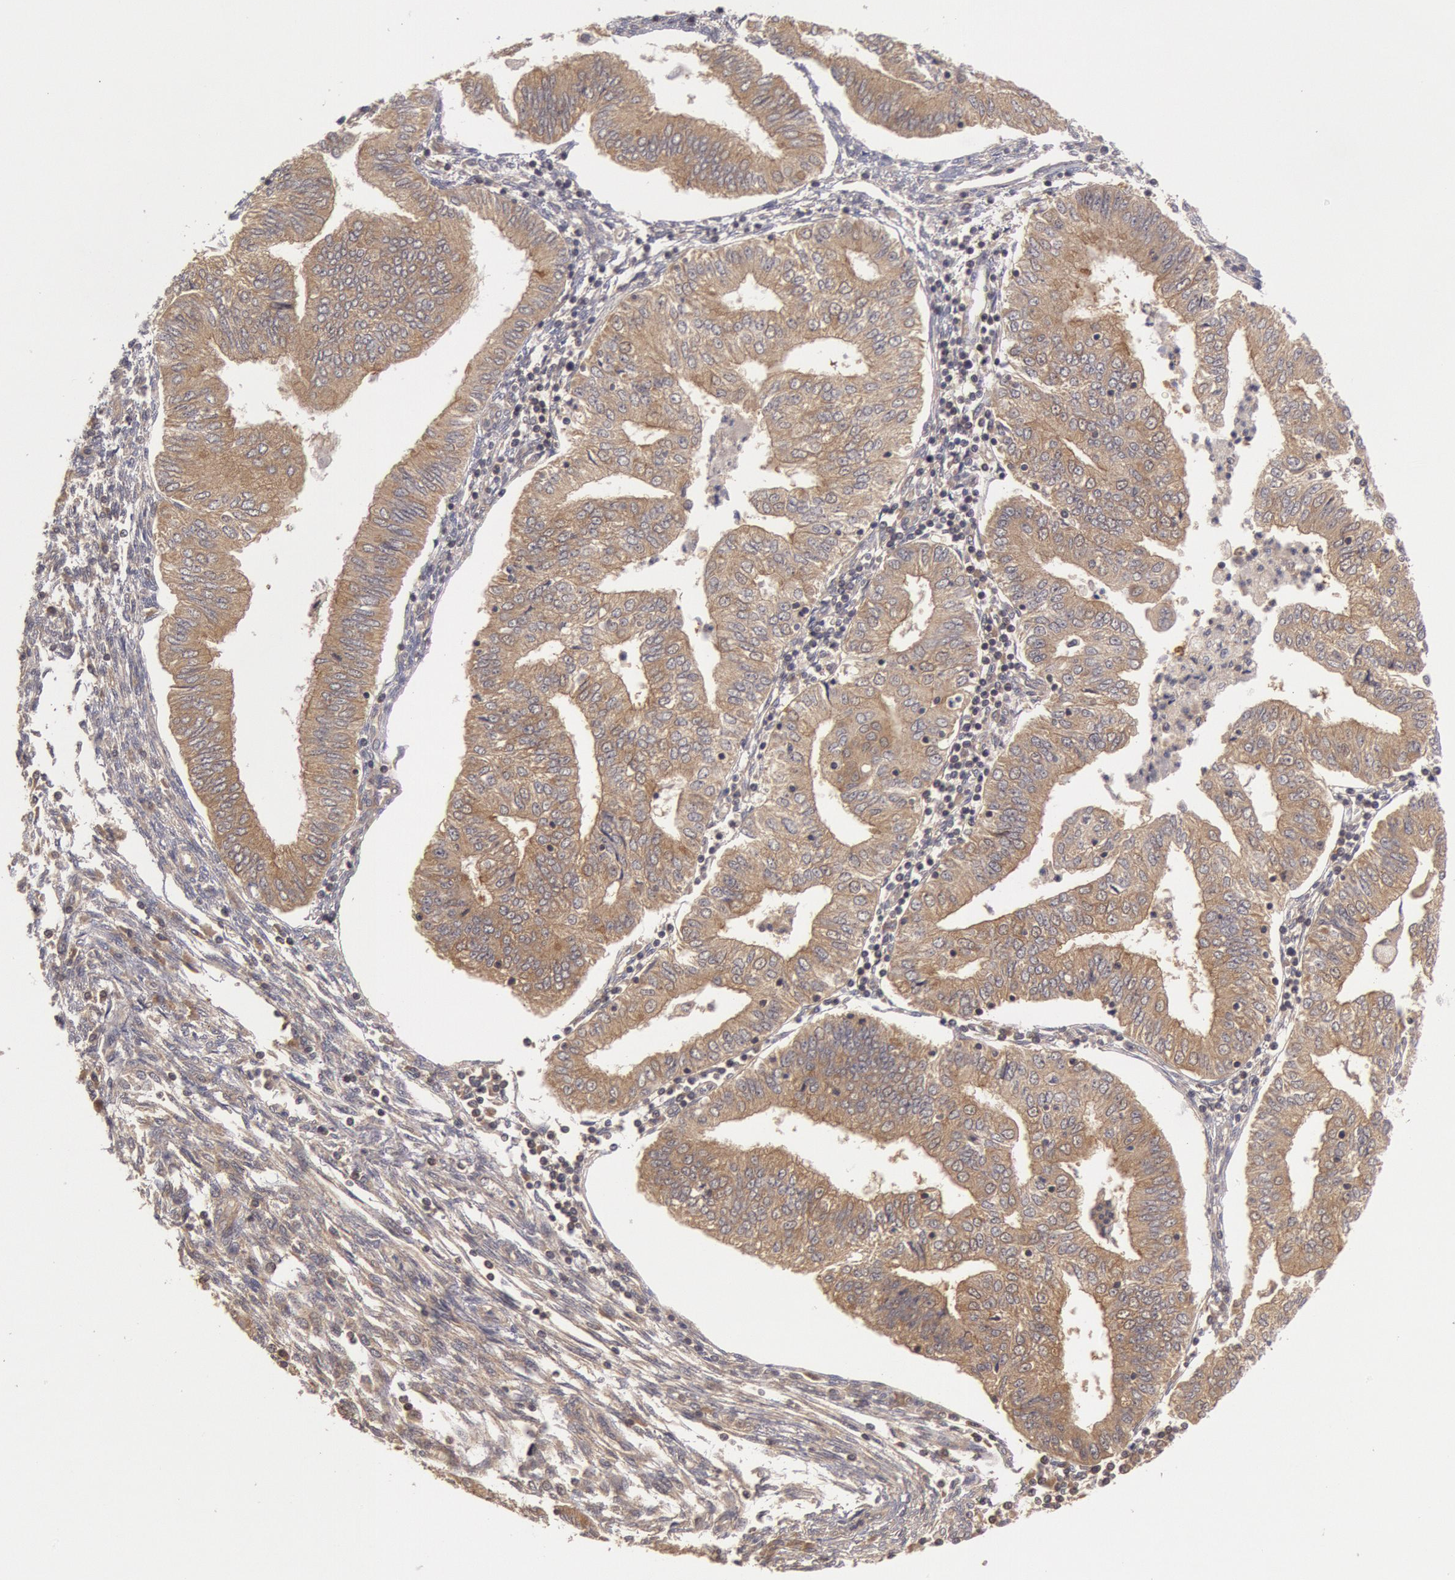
{"staining": {"intensity": "moderate", "quantity": ">75%", "location": "cytoplasmic/membranous"}, "tissue": "endometrial cancer", "cell_type": "Tumor cells", "image_type": "cancer", "snomed": [{"axis": "morphology", "description": "Adenocarcinoma, NOS"}, {"axis": "topography", "description": "Endometrium"}], "caption": "Human endometrial cancer (adenocarcinoma) stained with a protein marker reveals moderate staining in tumor cells.", "gene": "BRAF", "patient": {"sex": "female", "age": 51}}